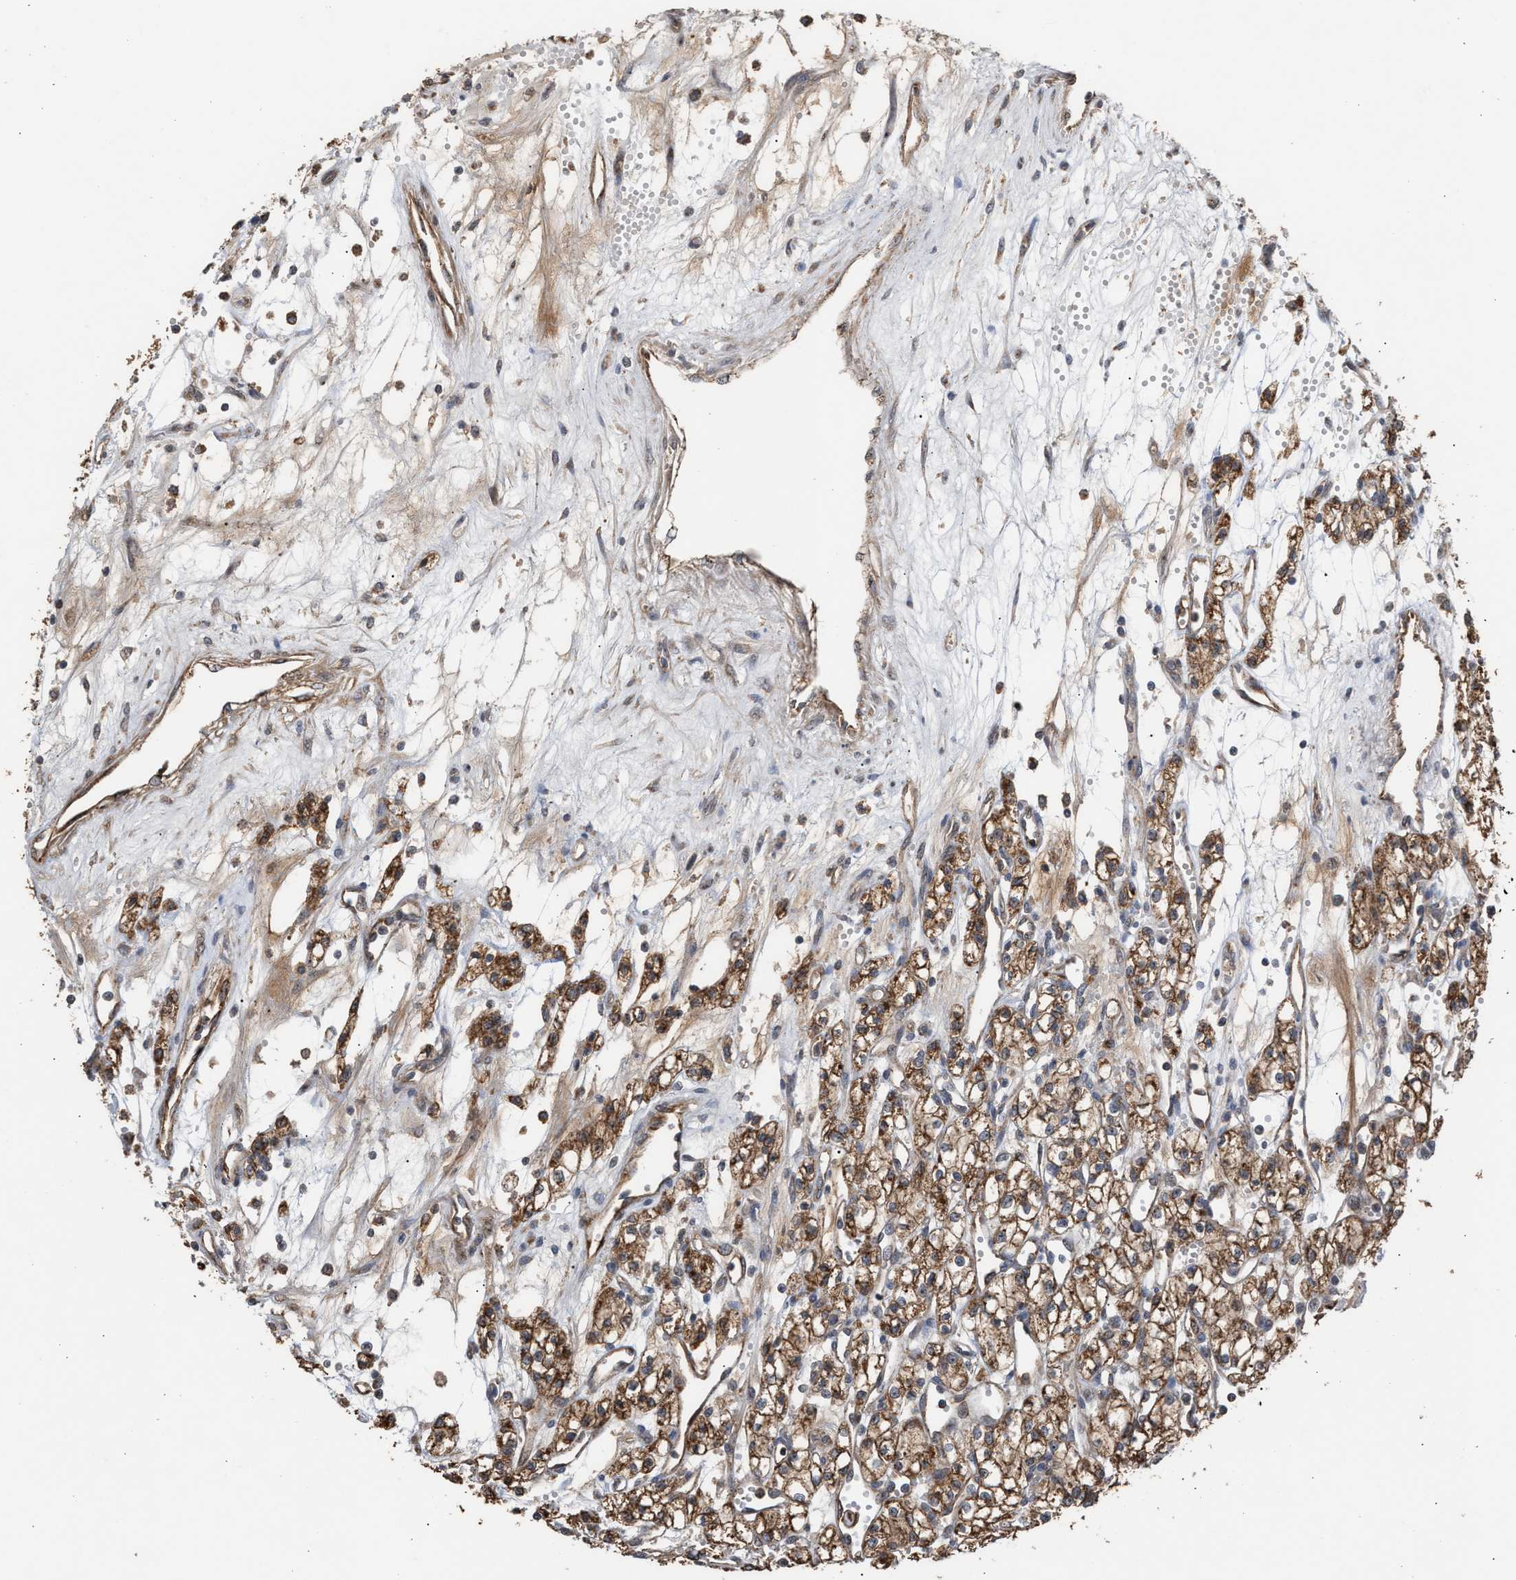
{"staining": {"intensity": "moderate", "quantity": ">75%", "location": "cytoplasmic/membranous"}, "tissue": "renal cancer", "cell_type": "Tumor cells", "image_type": "cancer", "snomed": [{"axis": "morphology", "description": "Adenocarcinoma, NOS"}, {"axis": "topography", "description": "Kidney"}], "caption": "IHC of human renal cancer (adenocarcinoma) exhibits medium levels of moderate cytoplasmic/membranous expression in about >75% of tumor cells. Nuclei are stained in blue.", "gene": "EXOSC2", "patient": {"sex": "male", "age": 59}}